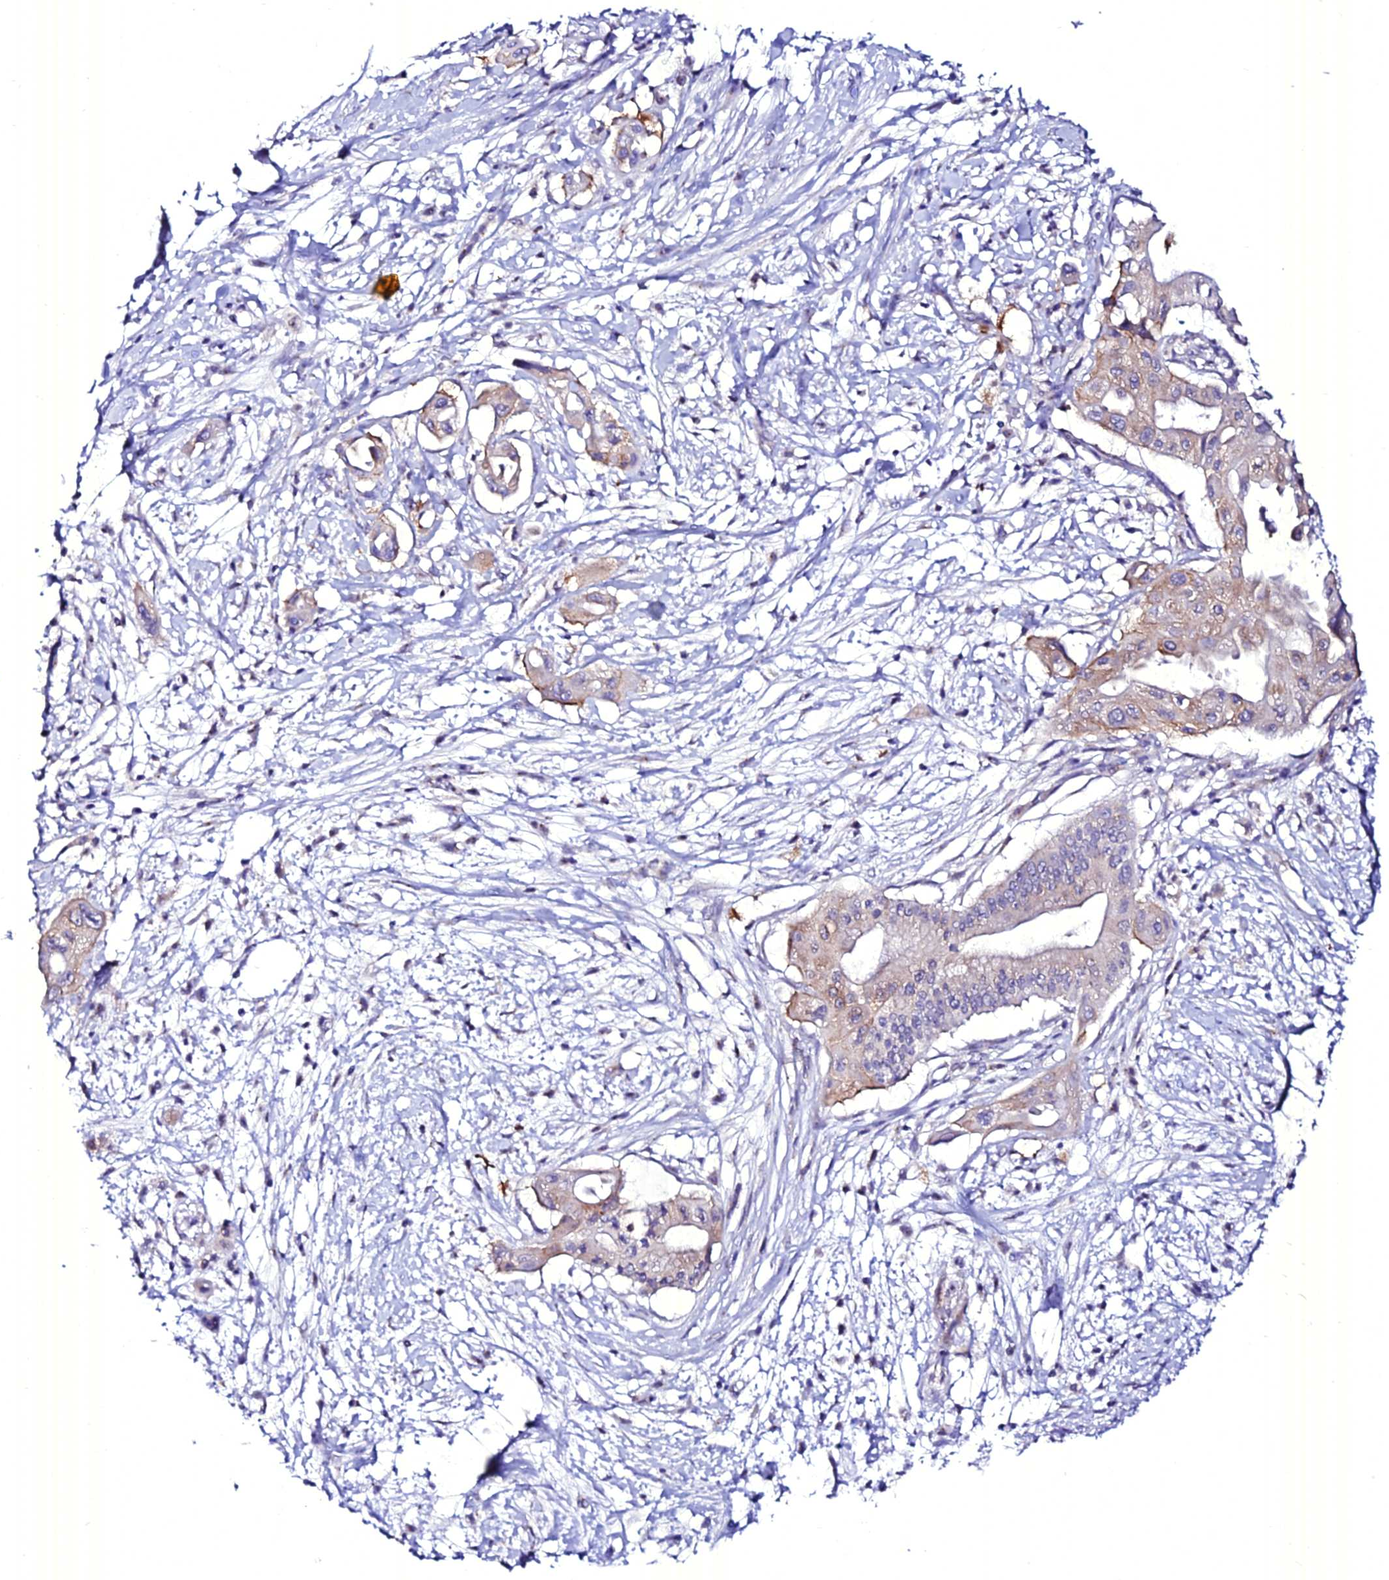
{"staining": {"intensity": "moderate", "quantity": "<25%", "location": "cytoplasmic/membranous"}, "tissue": "pancreatic cancer", "cell_type": "Tumor cells", "image_type": "cancer", "snomed": [{"axis": "morphology", "description": "Adenocarcinoma, NOS"}, {"axis": "topography", "description": "Pancreas"}], "caption": "High-magnification brightfield microscopy of pancreatic cancer (adenocarcinoma) stained with DAB (3,3'-diaminobenzidine) (brown) and counterstained with hematoxylin (blue). tumor cells exhibit moderate cytoplasmic/membranous positivity is present in approximately<25% of cells.", "gene": "ATG16L2", "patient": {"sex": "male", "age": 68}}